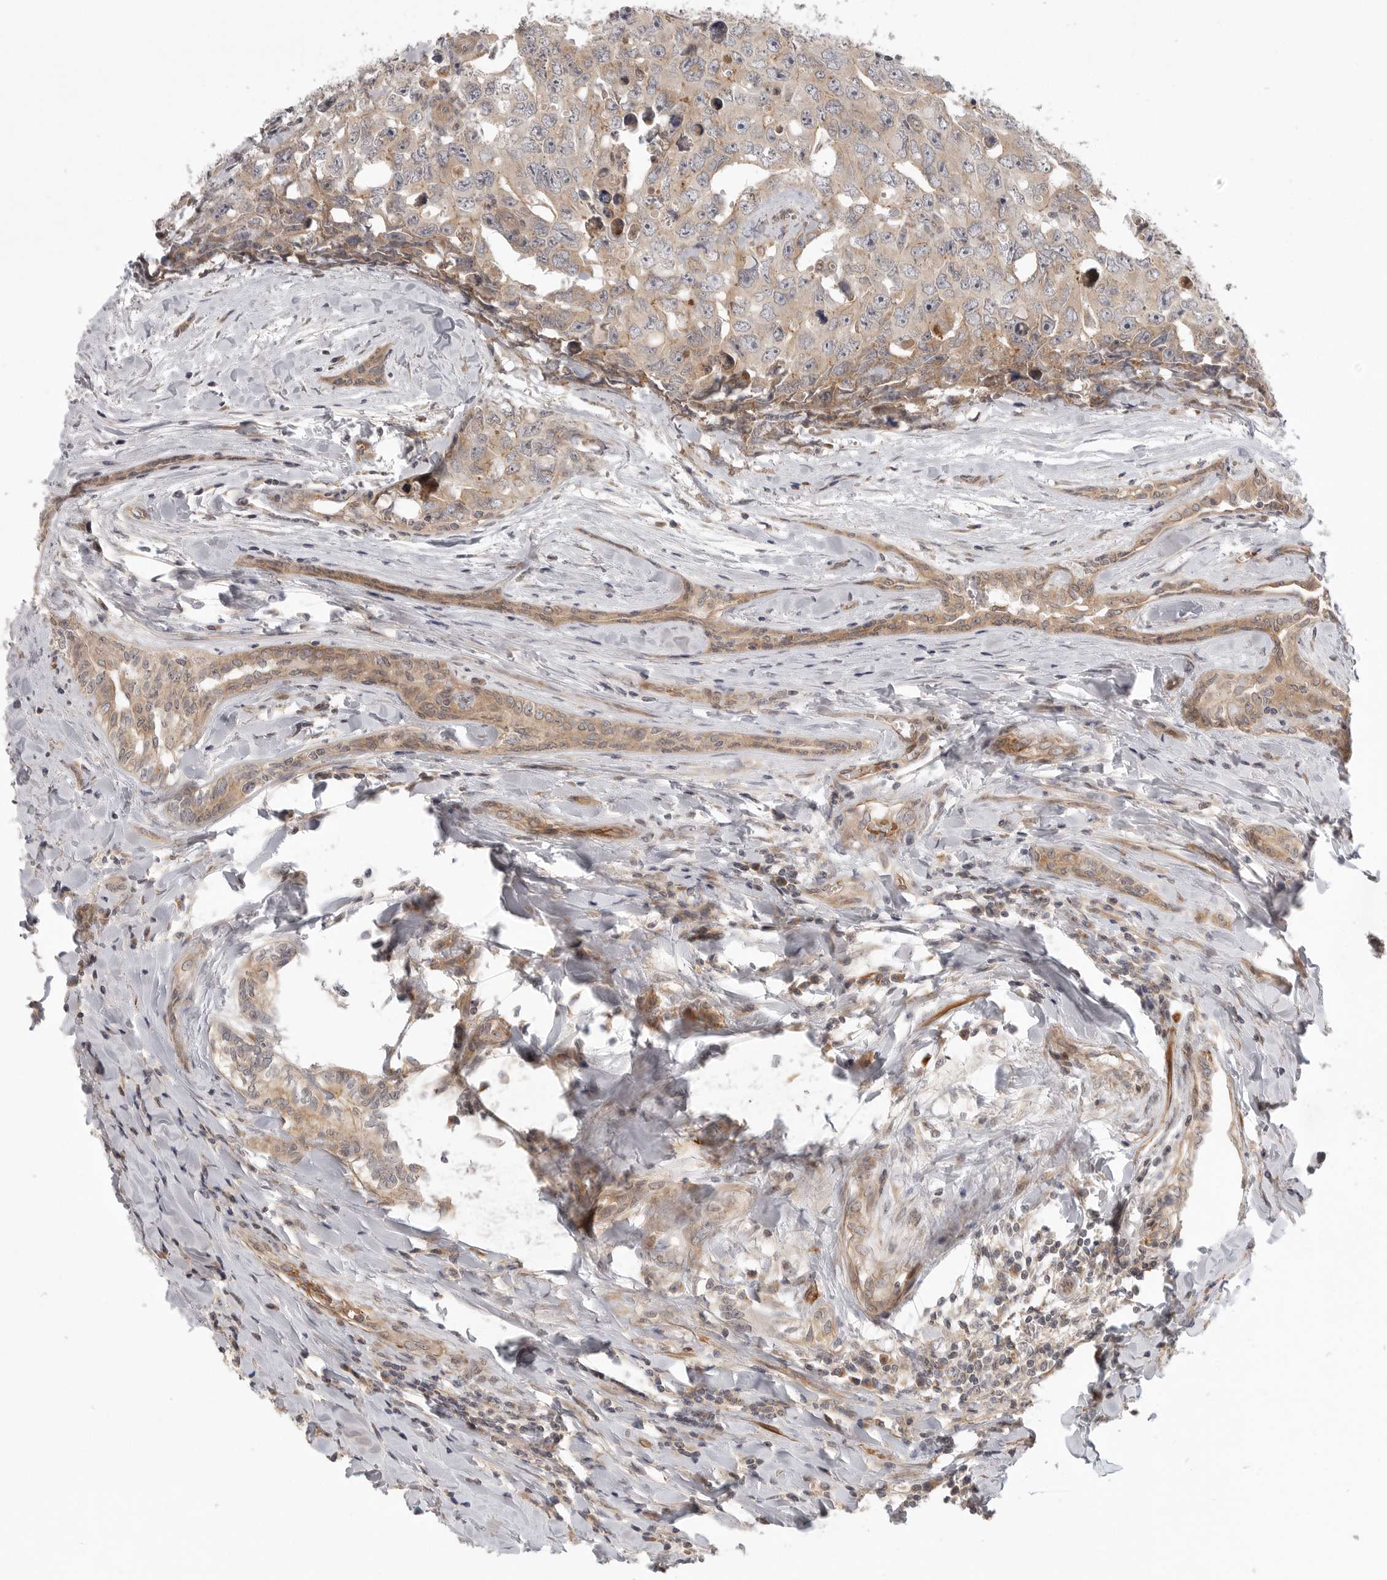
{"staining": {"intensity": "moderate", "quantity": "<25%", "location": "cytoplasmic/membranous"}, "tissue": "testis cancer", "cell_type": "Tumor cells", "image_type": "cancer", "snomed": [{"axis": "morphology", "description": "Carcinoma, Embryonal, NOS"}, {"axis": "topography", "description": "Testis"}], "caption": "A brown stain labels moderate cytoplasmic/membranous expression of a protein in testis cancer (embryonal carcinoma) tumor cells.", "gene": "CCPG1", "patient": {"sex": "male", "age": 28}}